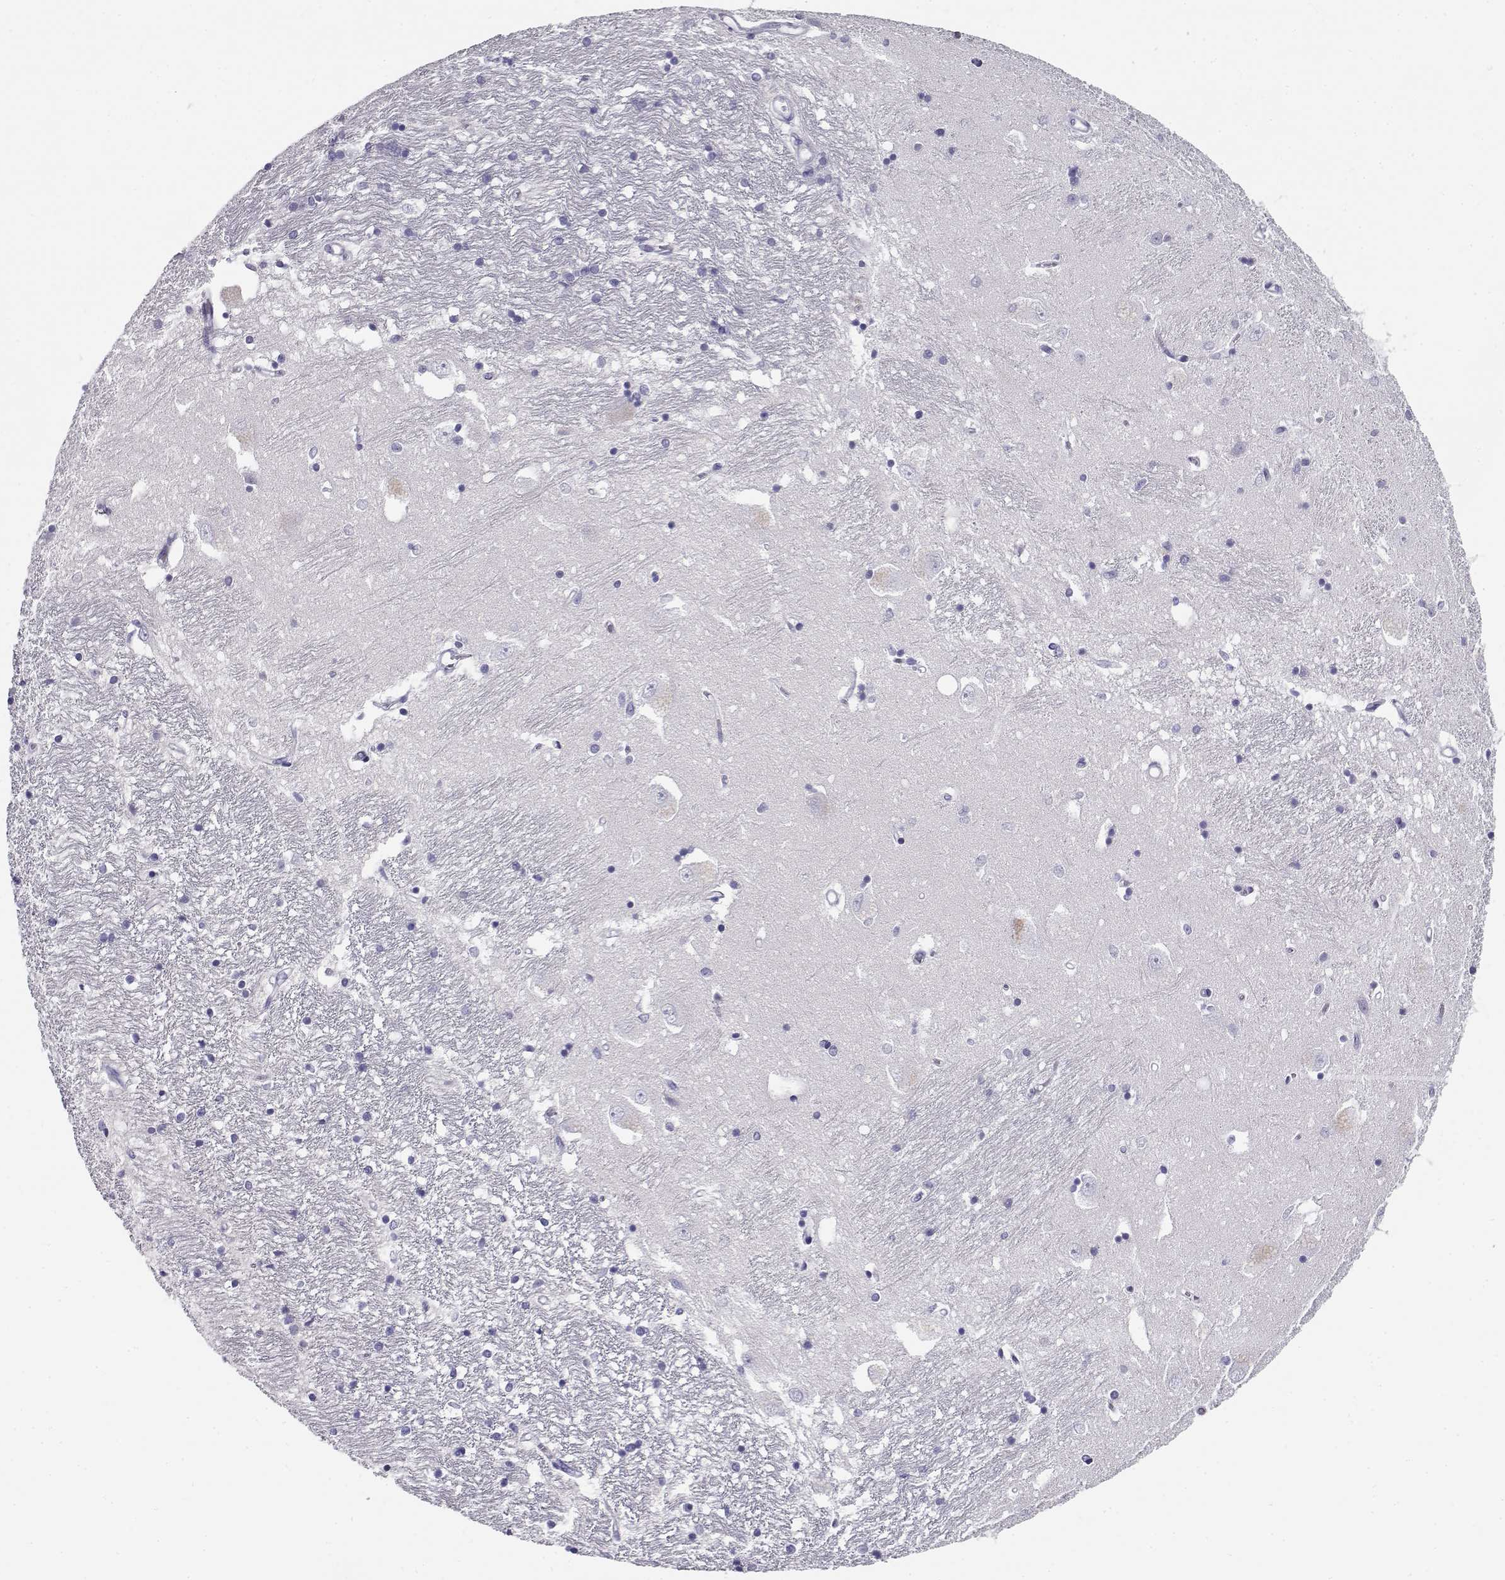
{"staining": {"intensity": "negative", "quantity": "none", "location": "none"}, "tissue": "caudate", "cell_type": "Glial cells", "image_type": "normal", "snomed": [{"axis": "morphology", "description": "Normal tissue, NOS"}, {"axis": "topography", "description": "Lateral ventricle wall"}], "caption": "Human caudate stained for a protein using immunohistochemistry (IHC) demonstrates no positivity in glial cells.", "gene": "CABS1", "patient": {"sex": "female", "age": 71}}